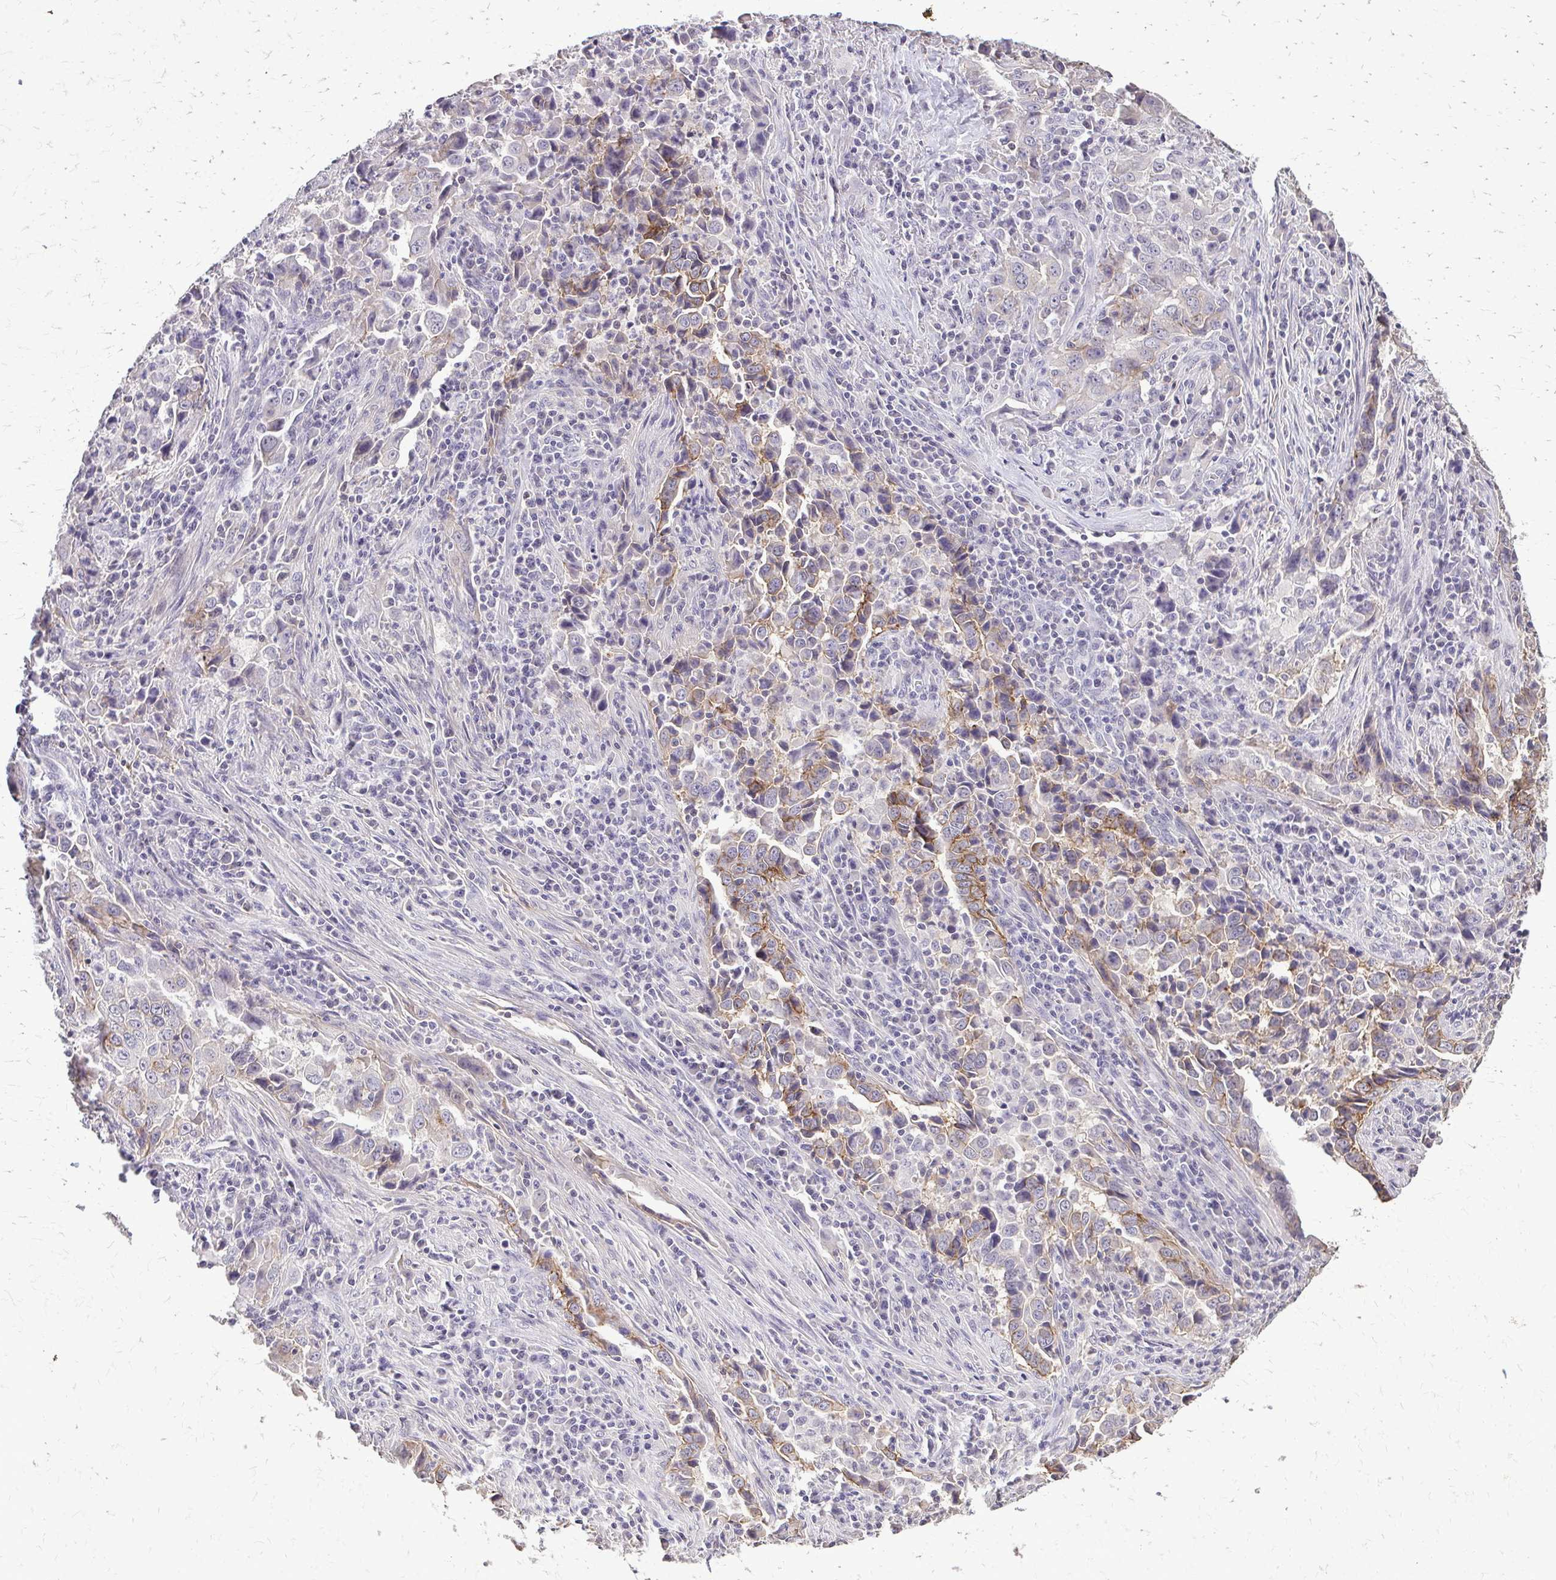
{"staining": {"intensity": "weak", "quantity": "<25%", "location": "cytoplasmic/membranous"}, "tissue": "lung cancer", "cell_type": "Tumor cells", "image_type": "cancer", "snomed": [{"axis": "morphology", "description": "Adenocarcinoma, NOS"}, {"axis": "topography", "description": "Lung"}], "caption": "IHC micrograph of human adenocarcinoma (lung) stained for a protein (brown), which demonstrates no positivity in tumor cells.", "gene": "AKAP5", "patient": {"sex": "male", "age": 67}}